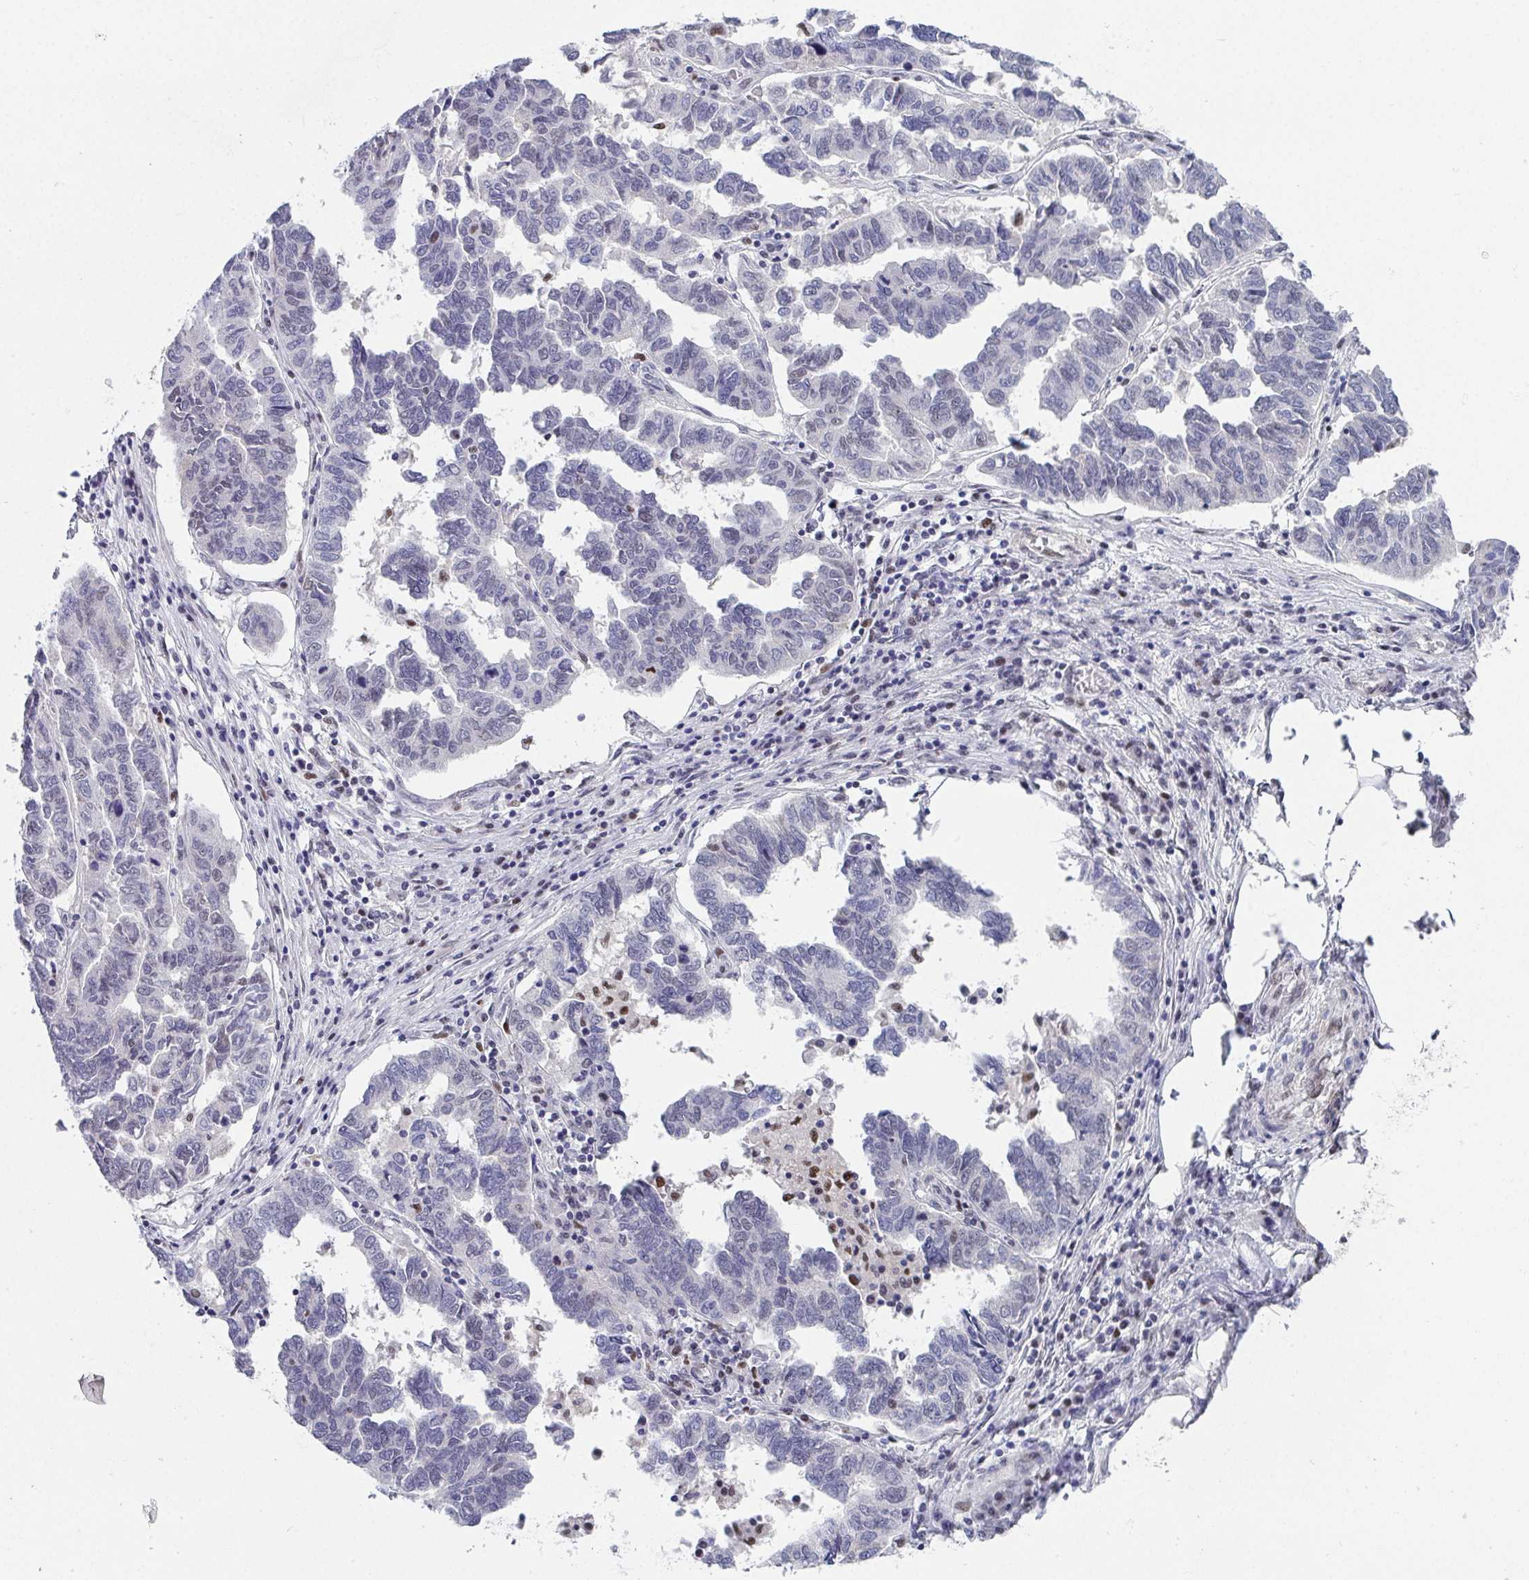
{"staining": {"intensity": "negative", "quantity": "none", "location": "none"}, "tissue": "ovarian cancer", "cell_type": "Tumor cells", "image_type": "cancer", "snomed": [{"axis": "morphology", "description": "Cystadenocarcinoma, serous, NOS"}, {"axis": "topography", "description": "Ovary"}], "caption": "Ovarian cancer was stained to show a protein in brown. There is no significant positivity in tumor cells. (Immunohistochemistry, brightfield microscopy, high magnification).", "gene": "JDP2", "patient": {"sex": "female", "age": 64}}